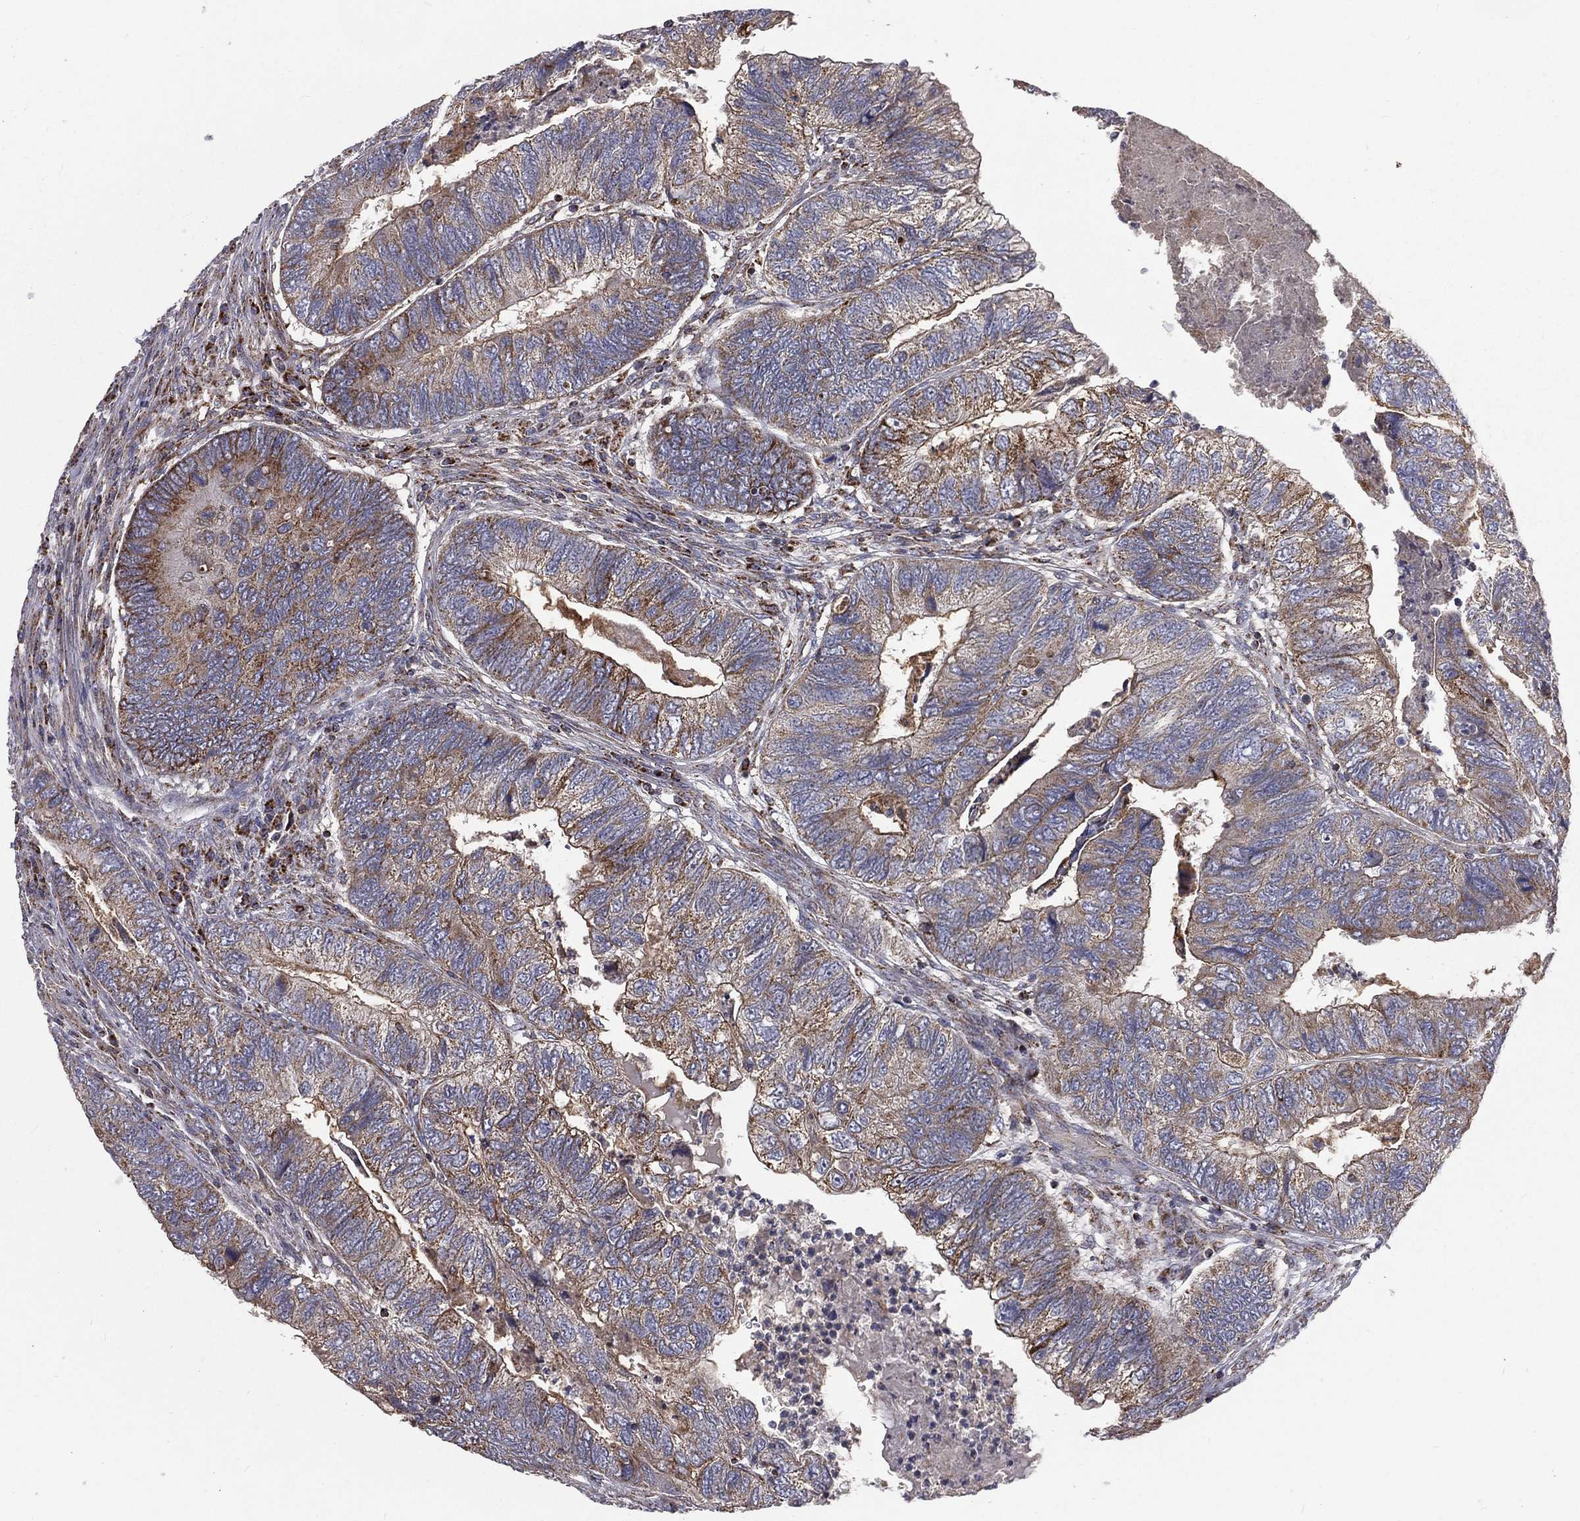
{"staining": {"intensity": "moderate", "quantity": "<25%", "location": "cytoplasmic/membranous"}, "tissue": "colorectal cancer", "cell_type": "Tumor cells", "image_type": "cancer", "snomed": [{"axis": "morphology", "description": "Adenocarcinoma, NOS"}, {"axis": "topography", "description": "Colon"}], "caption": "Tumor cells show low levels of moderate cytoplasmic/membranous positivity in approximately <25% of cells in human colorectal cancer (adenocarcinoma).", "gene": "GPD1", "patient": {"sex": "female", "age": 67}}